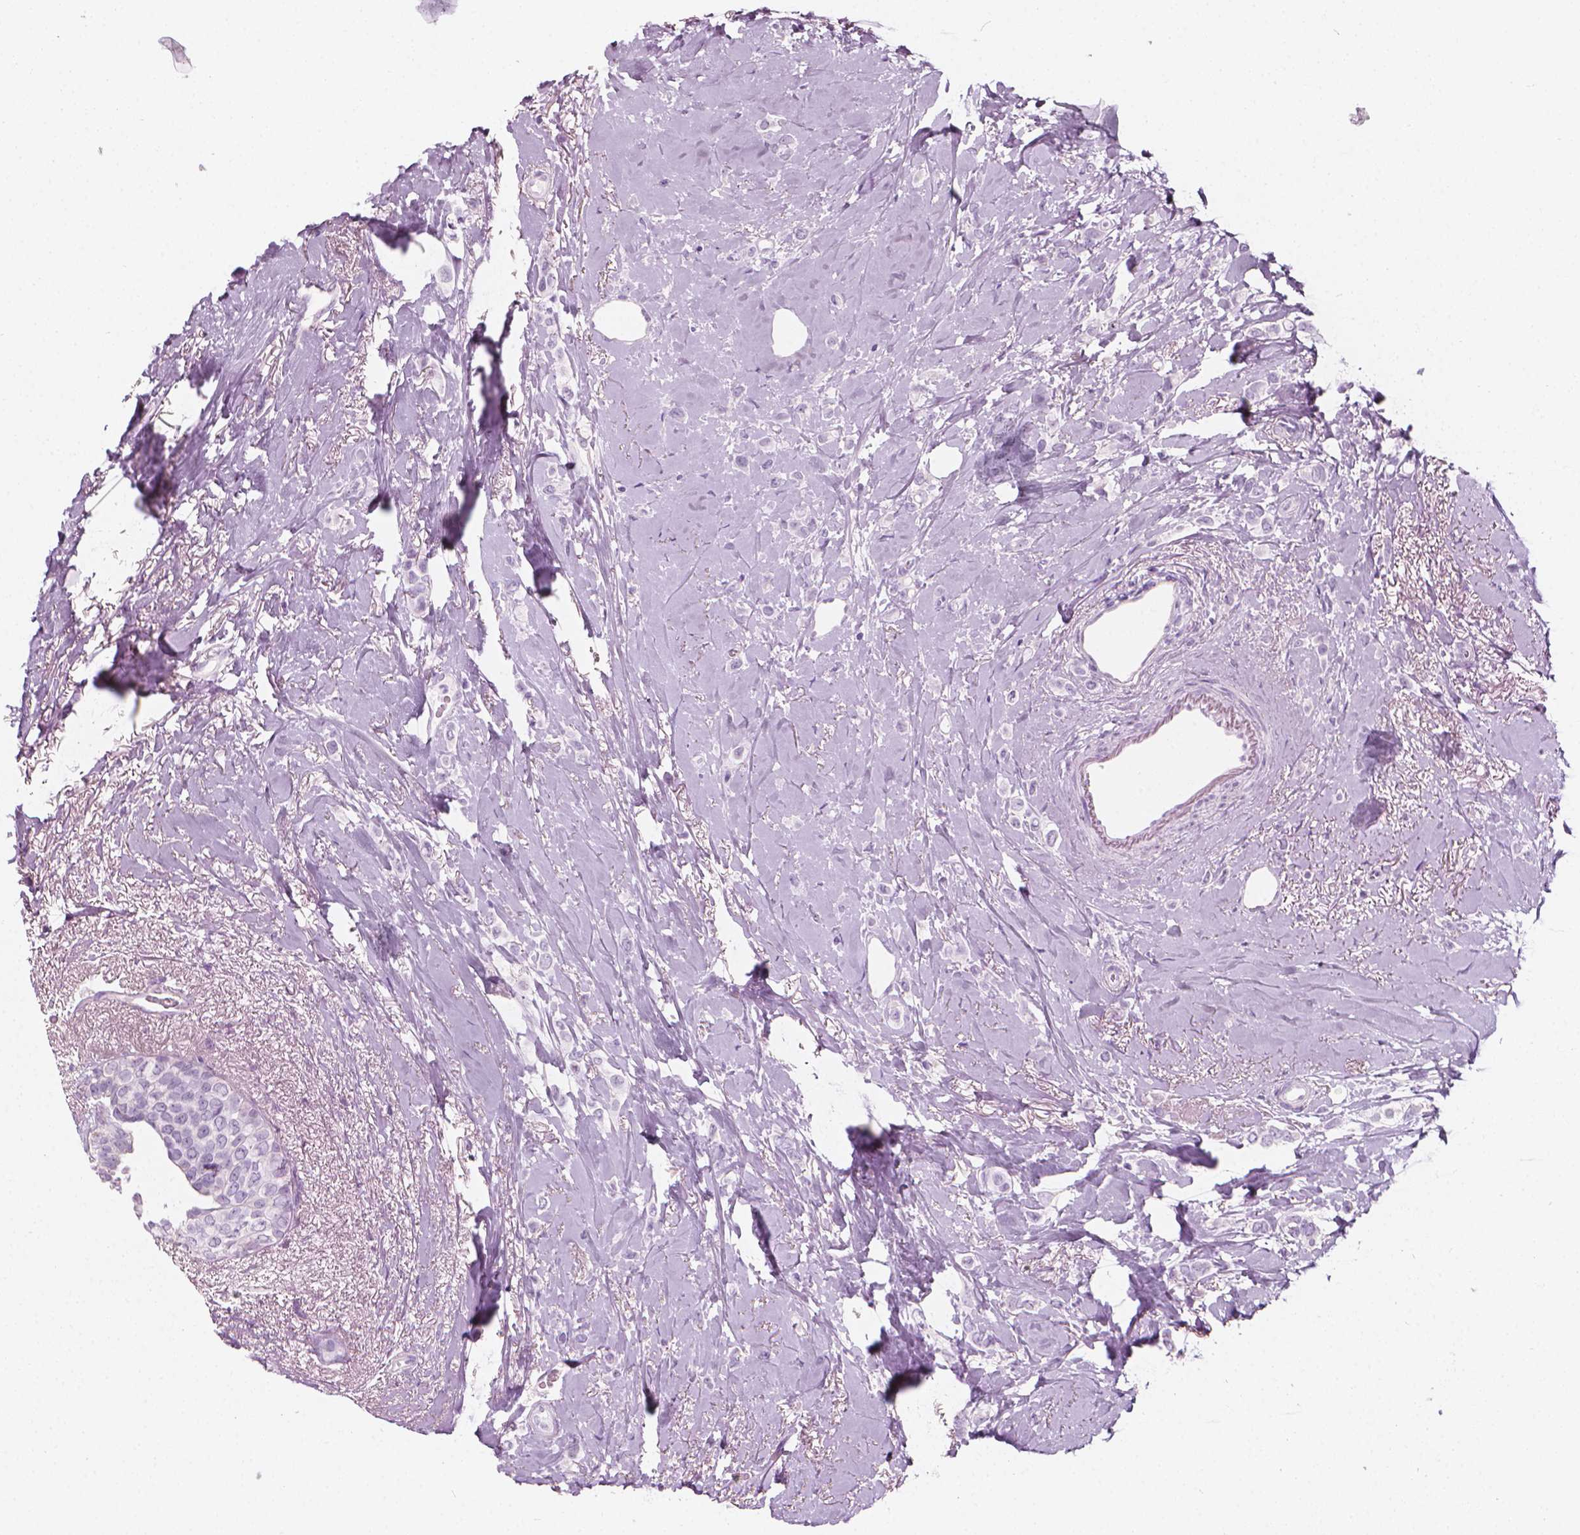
{"staining": {"intensity": "negative", "quantity": "none", "location": "none"}, "tissue": "breast cancer", "cell_type": "Tumor cells", "image_type": "cancer", "snomed": [{"axis": "morphology", "description": "Lobular carcinoma"}, {"axis": "topography", "description": "Breast"}], "caption": "Immunohistochemistry (IHC) photomicrograph of neoplastic tissue: breast cancer (lobular carcinoma) stained with DAB exhibits no significant protein staining in tumor cells.", "gene": "SCG3", "patient": {"sex": "female", "age": 66}}